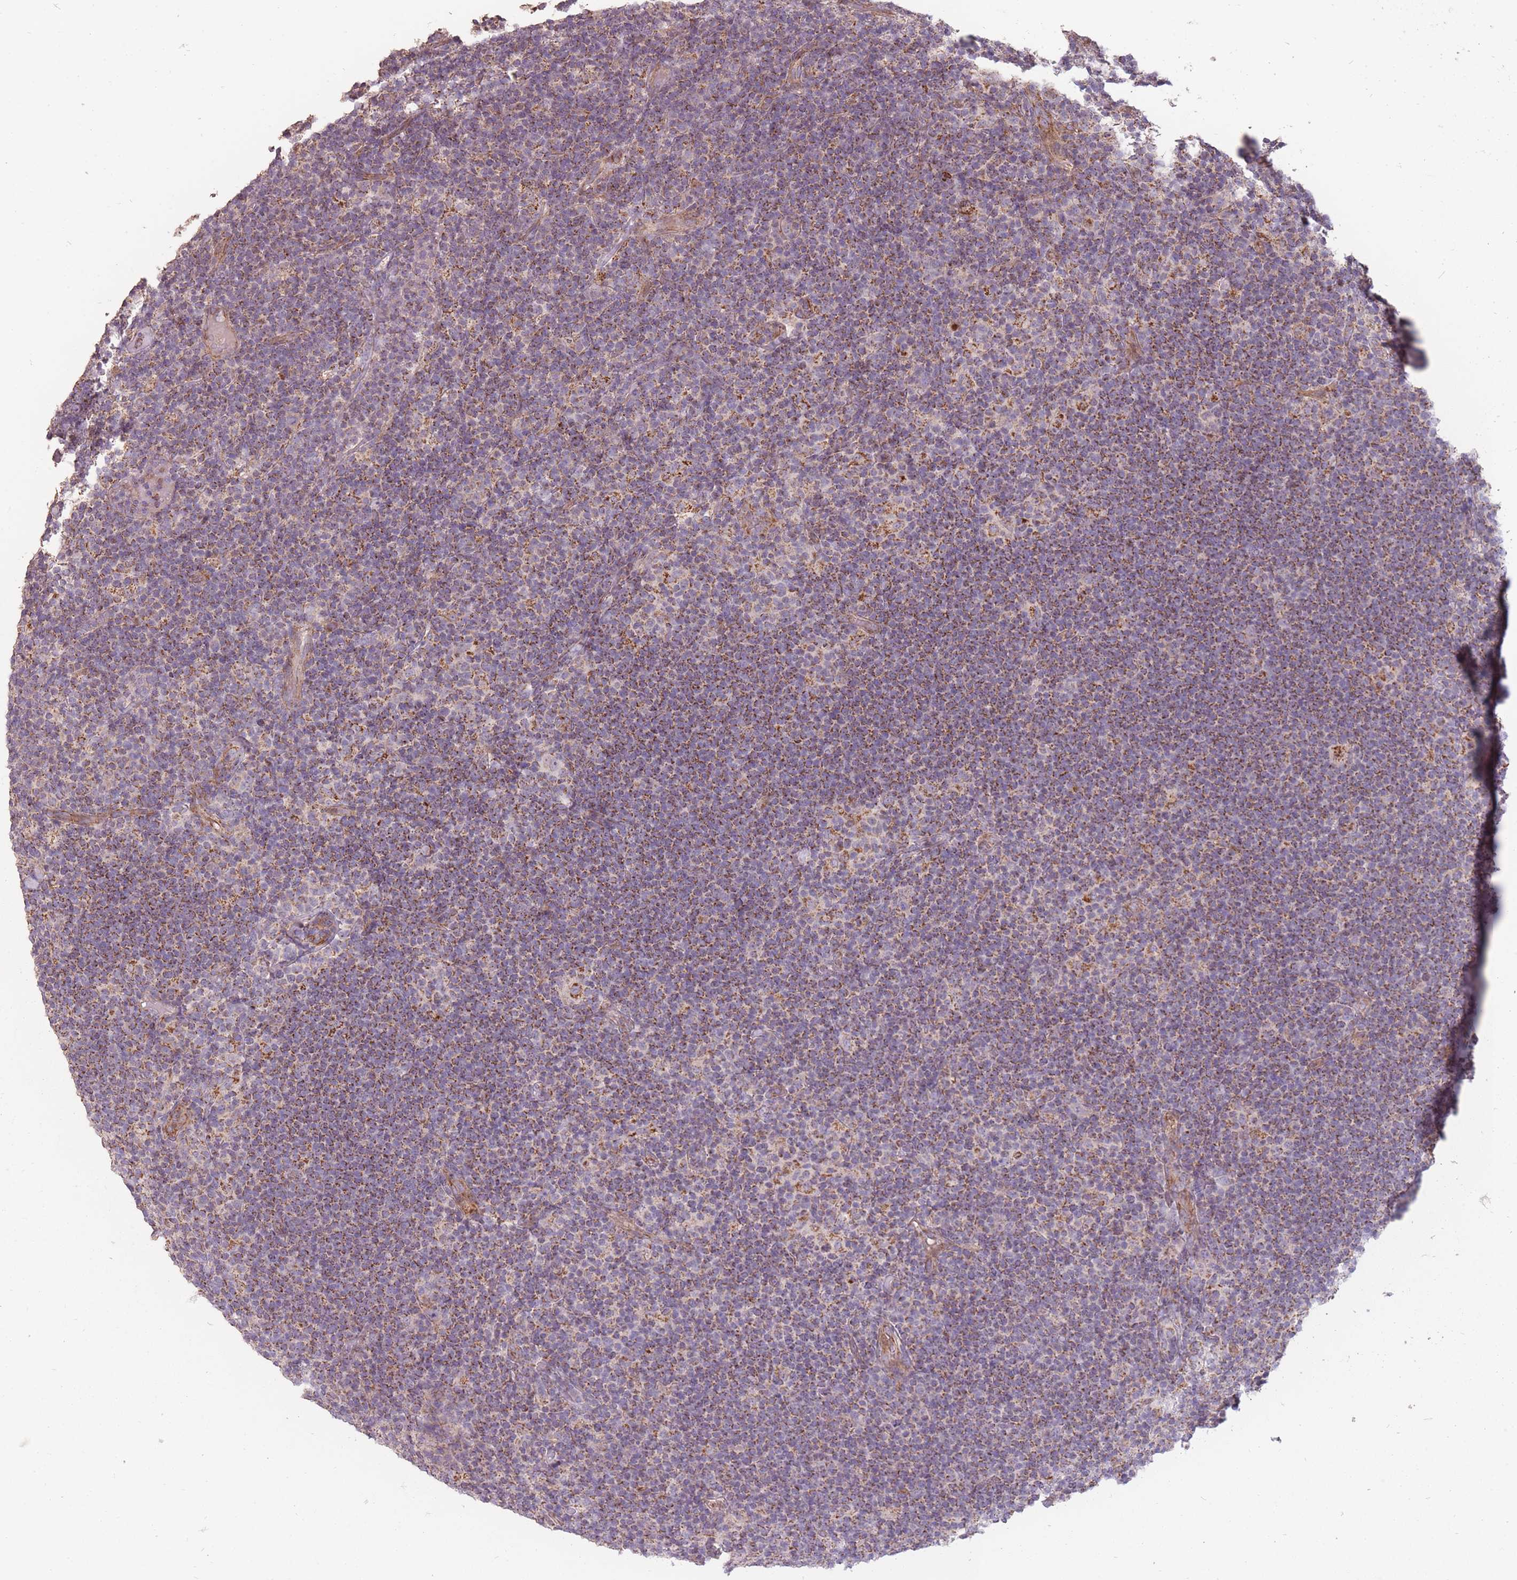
{"staining": {"intensity": "strong", "quantity": "25%-75%", "location": "cytoplasmic/membranous"}, "tissue": "lymphoma", "cell_type": "Tumor cells", "image_type": "cancer", "snomed": [{"axis": "morphology", "description": "Hodgkin's disease, NOS"}, {"axis": "topography", "description": "Lymph node"}], "caption": "Hodgkin's disease stained with DAB (3,3'-diaminobenzidine) IHC reveals high levels of strong cytoplasmic/membranous expression in approximately 25%-75% of tumor cells. (IHC, brightfield microscopy, high magnification).", "gene": "CNOT8", "patient": {"sex": "female", "age": 57}}